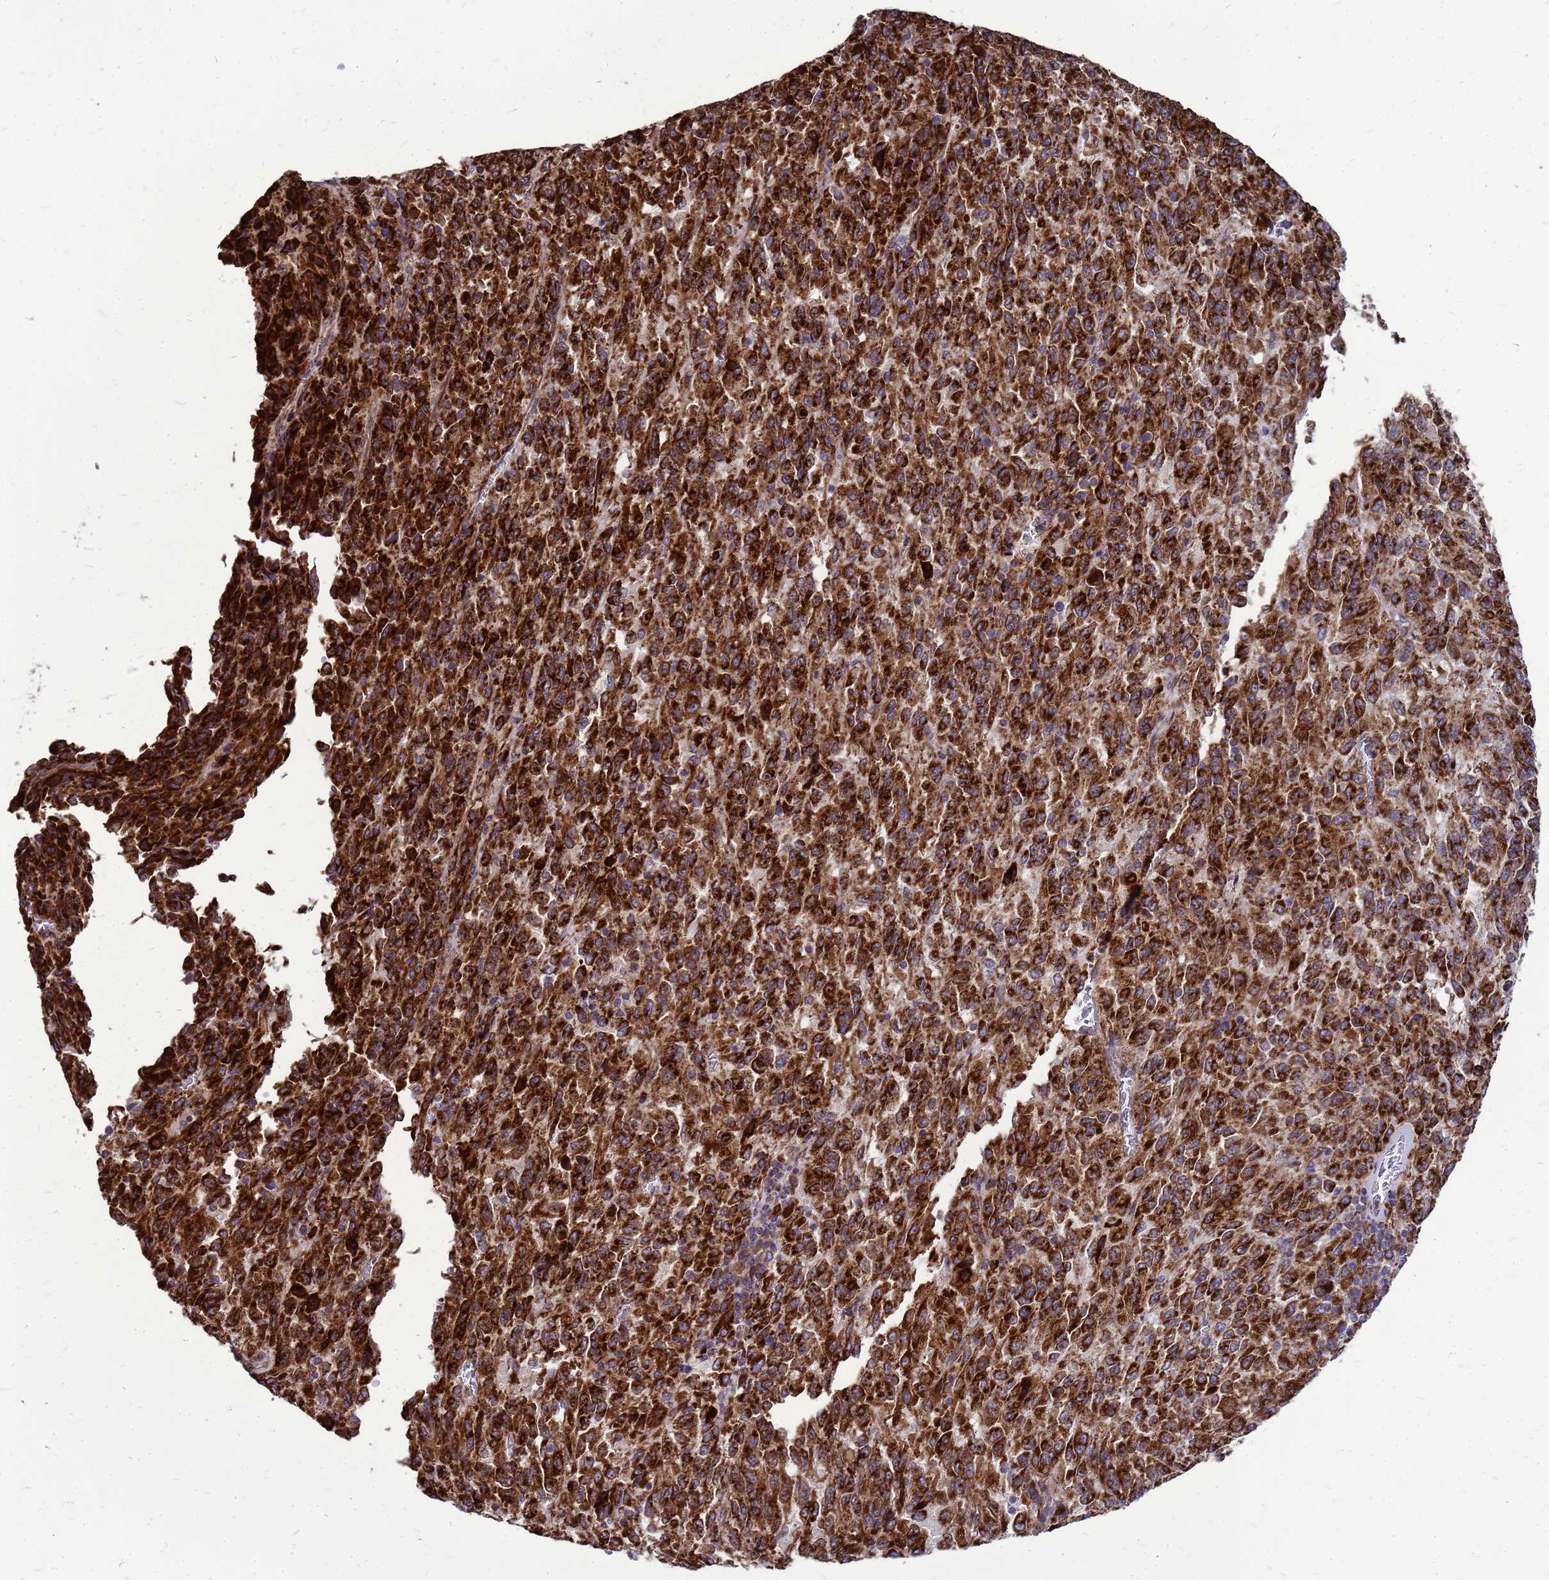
{"staining": {"intensity": "strong", "quantity": ">75%", "location": "cytoplasmic/membranous"}, "tissue": "melanoma", "cell_type": "Tumor cells", "image_type": "cancer", "snomed": [{"axis": "morphology", "description": "Malignant melanoma, Metastatic site"}, {"axis": "topography", "description": "Lung"}], "caption": "Strong cytoplasmic/membranous positivity for a protein is present in about >75% of tumor cells of malignant melanoma (metastatic site) using immunohistochemistry (IHC).", "gene": "FSTL4", "patient": {"sex": "male", "age": 64}}